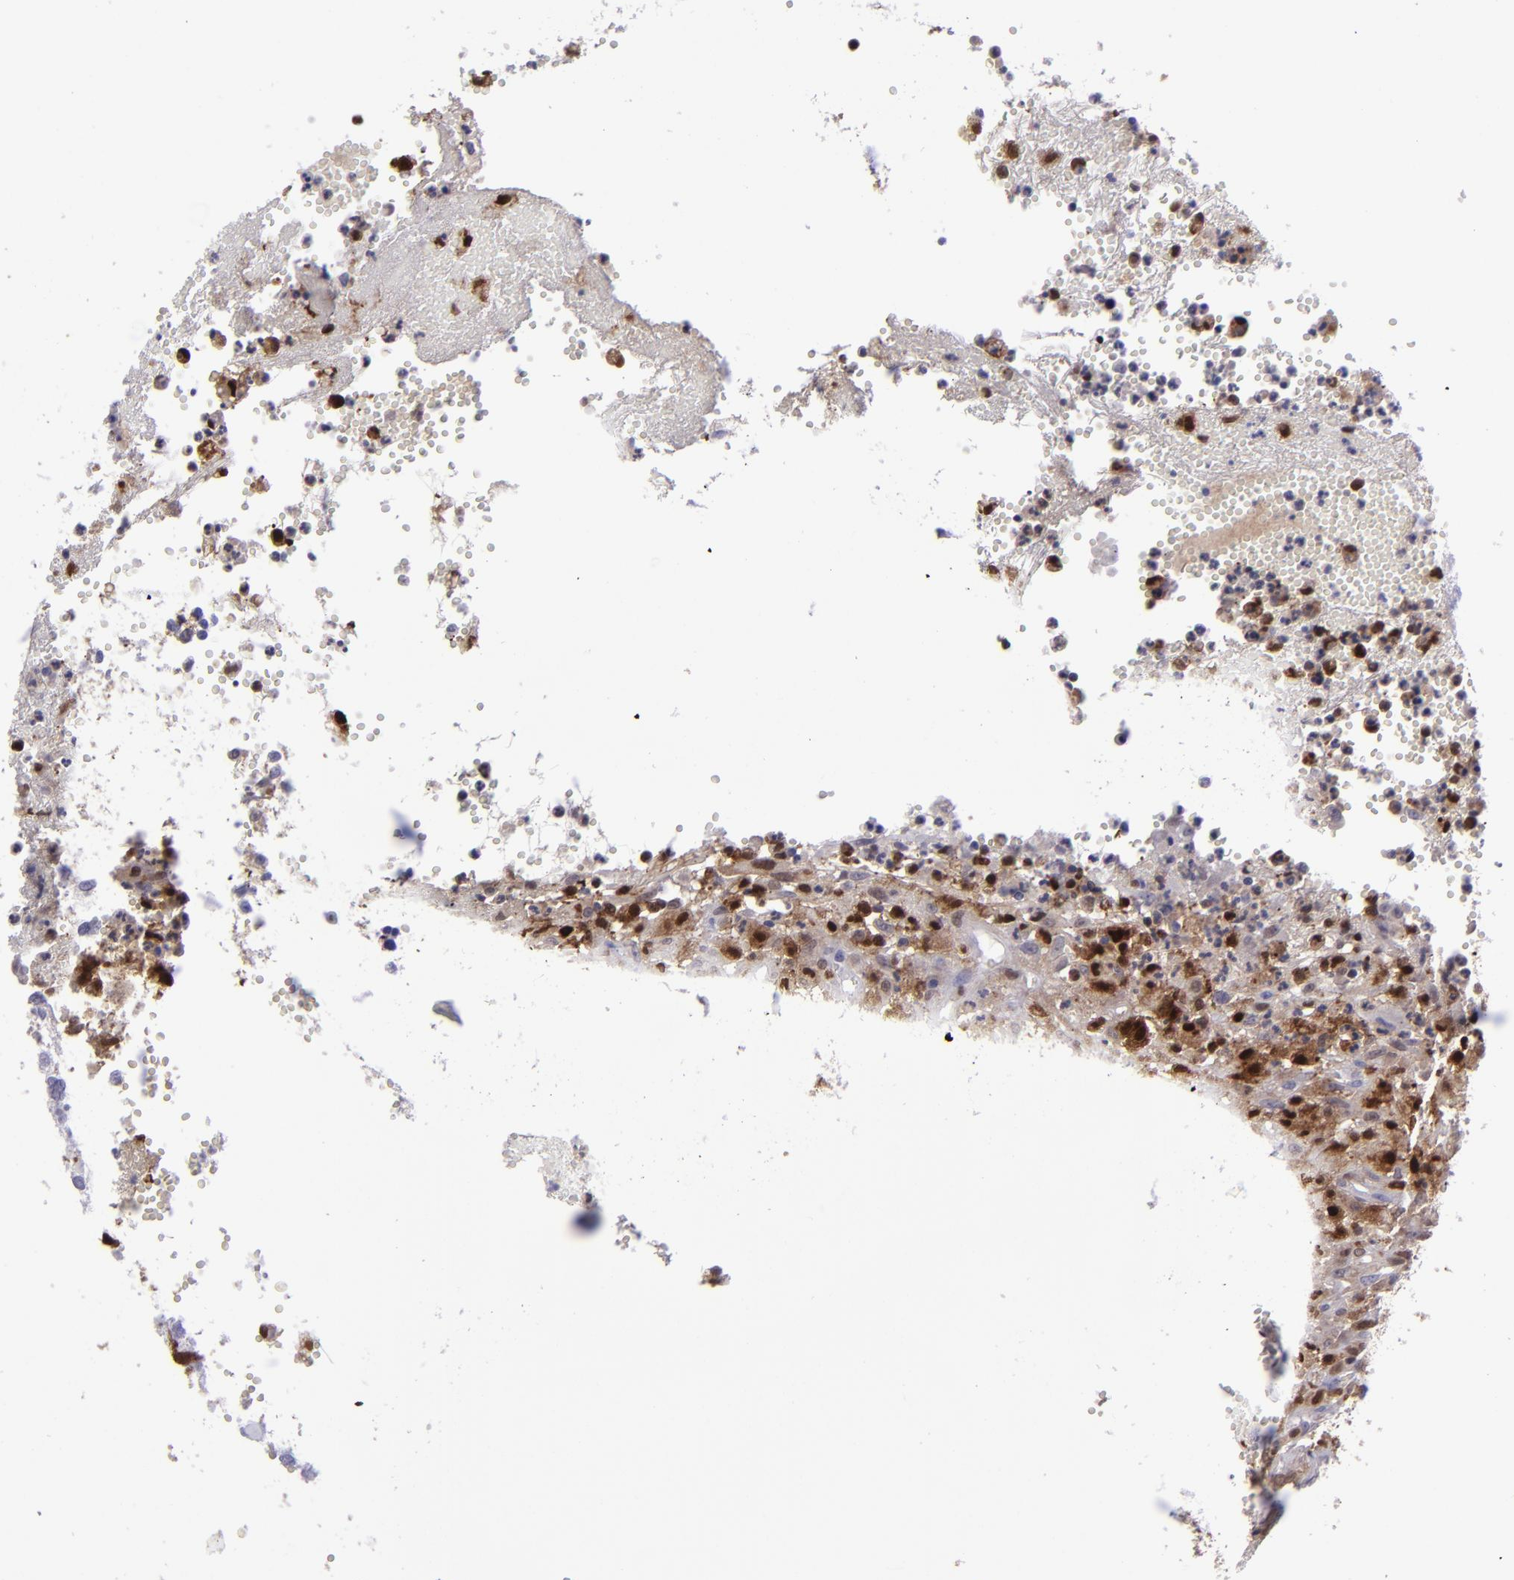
{"staining": {"intensity": "strong", "quantity": "25%-75%", "location": "cytoplasmic/membranous,nuclear"}, "tissue": "glioma", "cell_type": "Tumor cells", "image_type": "cancer", "snomed": [{"axis": "morphology", "description": "Glioma, malignant, High grade"}, {"axis": "topography", "description": "Brain"}], "caption": "Malignant glioma (high-grade) stained with immunohistochemistry exhibits strong cytoplasmic/membranous and nuclear positivity in approximately 25%-75% of tumor cells. Immunohistochemistry (ihc) stains the protein of interest in brown and the nuclei are stained blue.", "gene": "TYMP", "patient": {"sex": "male", "age": 66}}